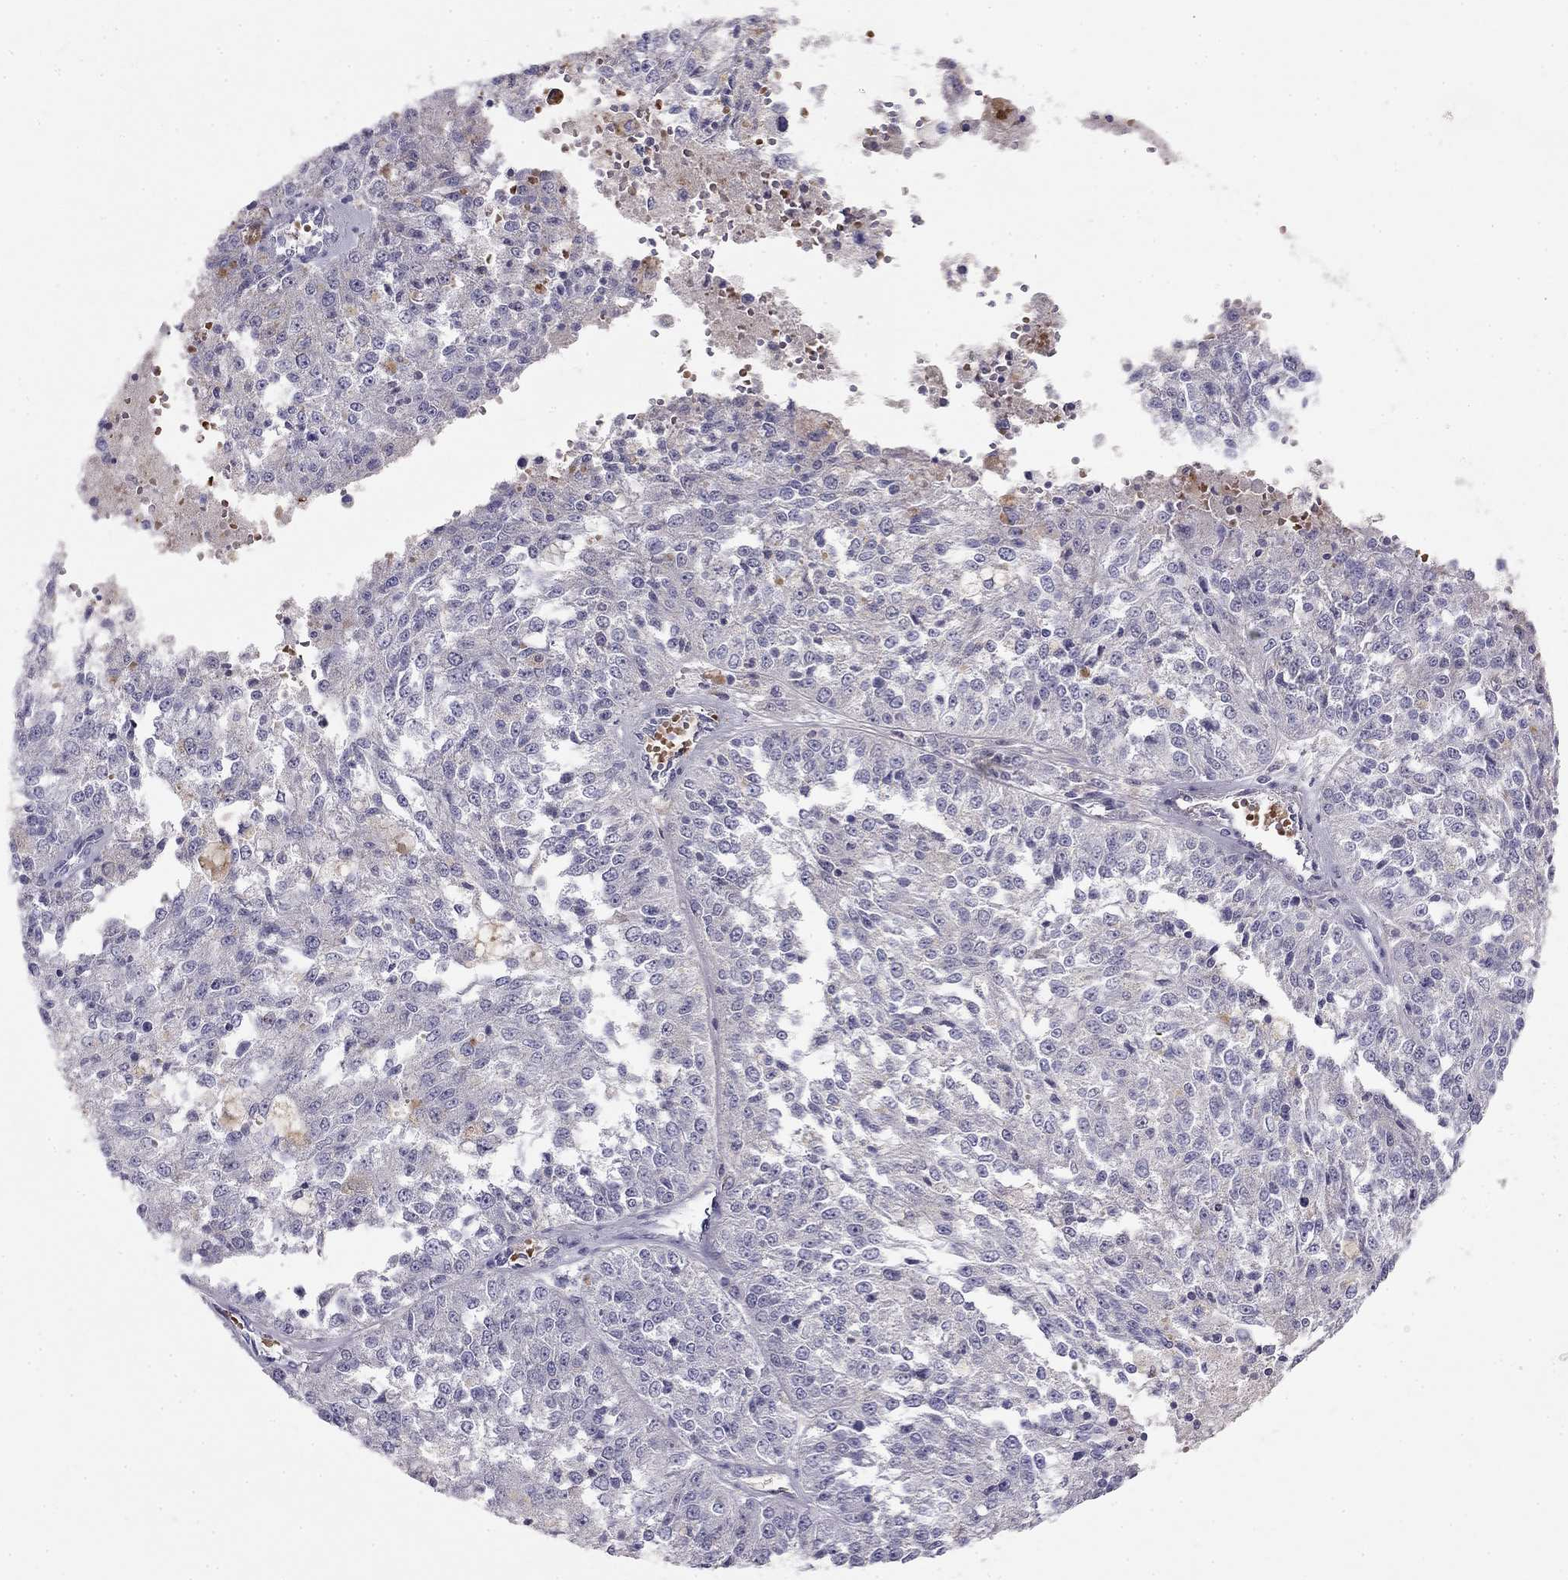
{"staining": {"intensity": "negative", "quantity": "none", "location": "none"}, "tissue": "melanoma", "cell_type": "Tumor cells", "image_type": "cancer", "snomed": [{"axis": "morphology", "description": "Malignant melanoma, Metastatic site"}, {"axis": "topography", "description": "Lymph node"}], "caption": "Image shows no significant protein expression in tumor cells of malignant melanoma (metastatic site). The staining is performed using DAB brown chromogen with nuclei counter-stained in using hematoxylin.", "gene": "RHD", "patient": {"sex": "female", "age": 64}}